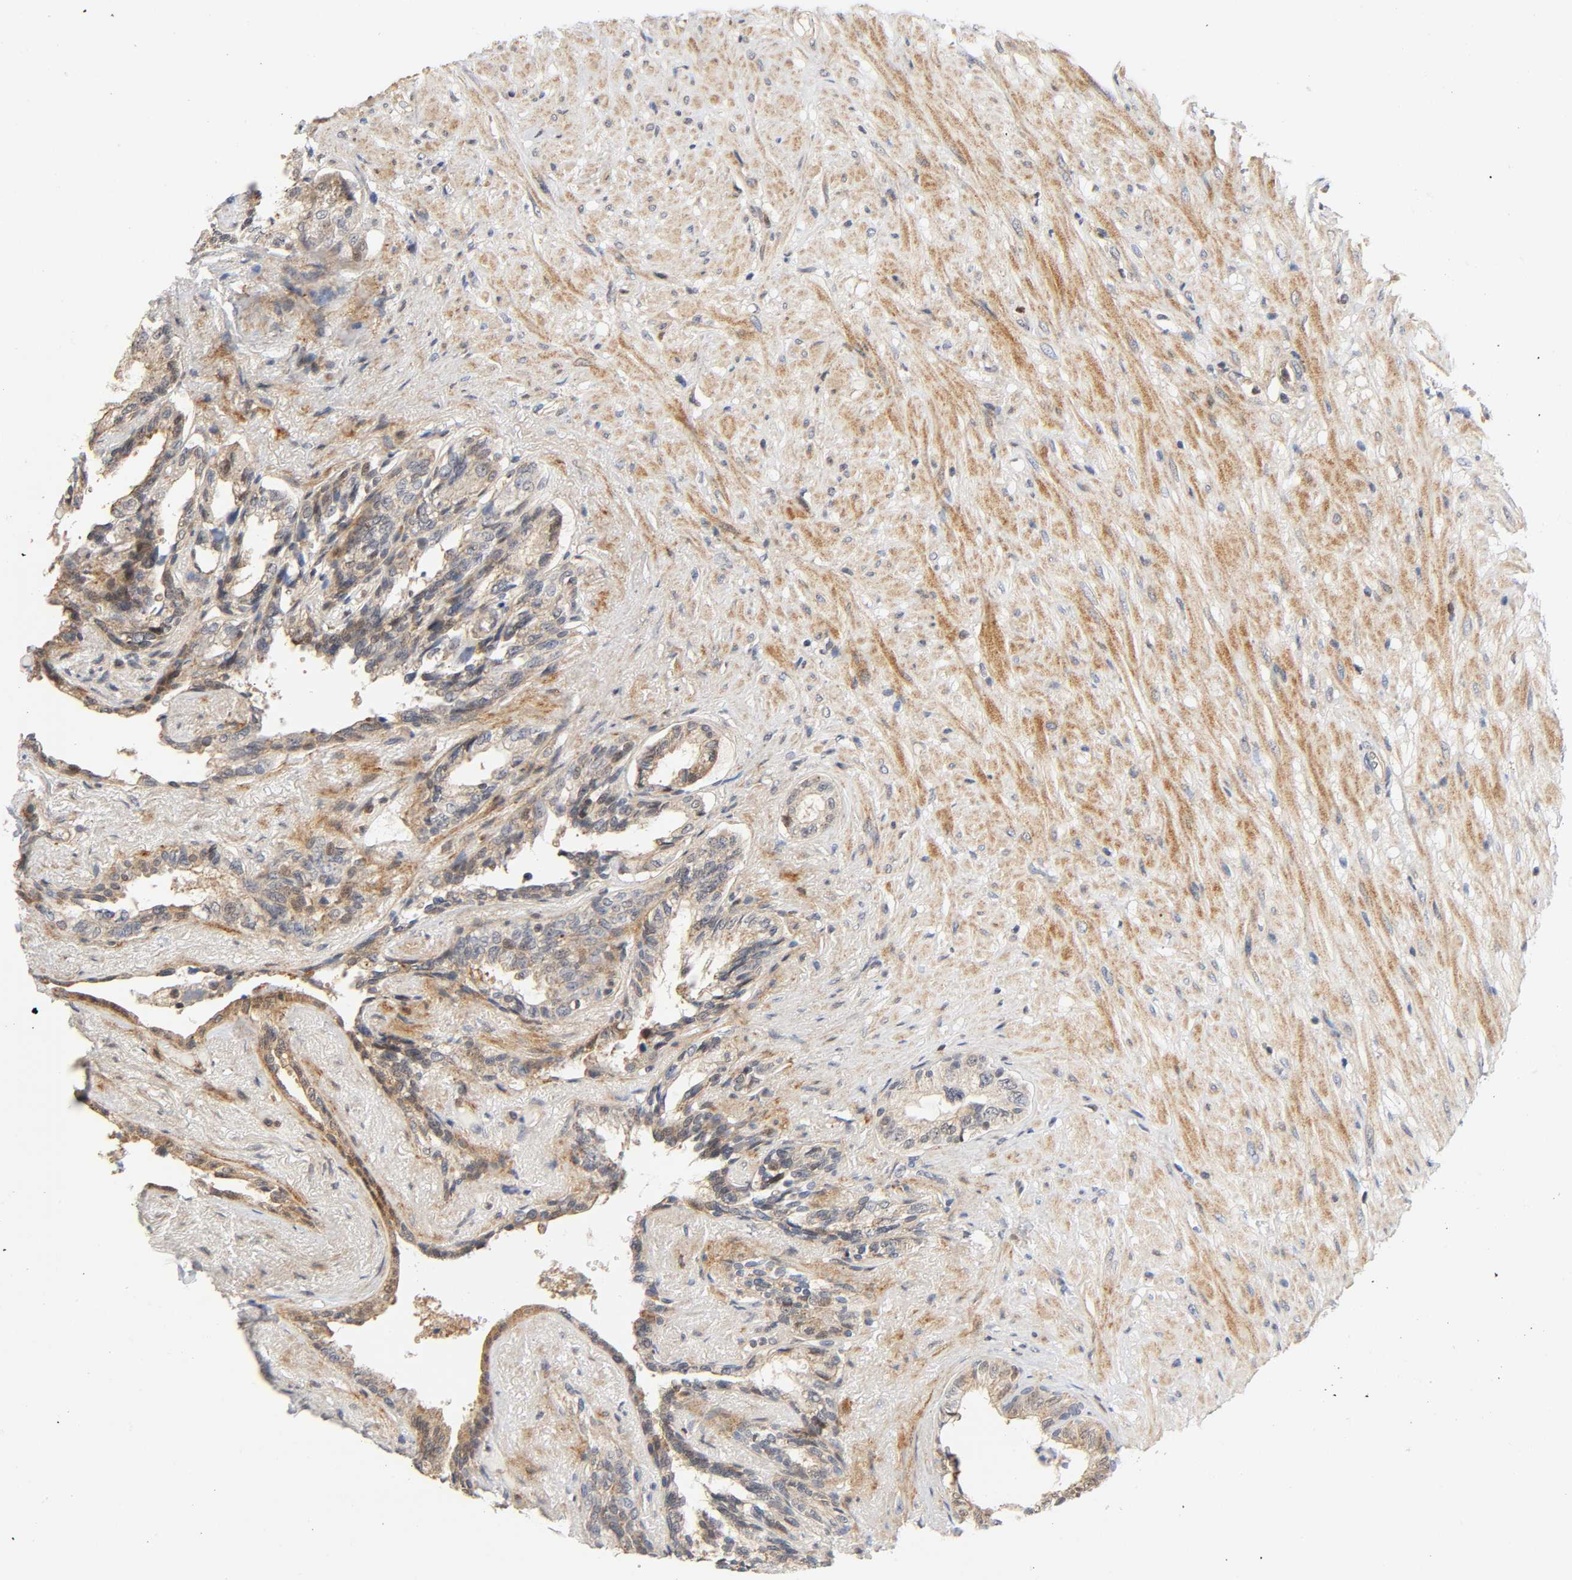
{"staining": {"intensity": "moderate", "quantity": "25%-75%", "location": "cytoplasmic/membranous"}, "tissue": "seminal vesicle", "cell_type": "Glandular cells", "image_type": "normal", "snomed": [{"axis": "morphology", "description": "Normal tissue, NOS"}, {"axis": "topography", "description": "Seminal veicle"}], "caption": "Immunohistochemical staining of unremarkable seminal vesicle demonstrates 25%-75% levels of moderate cytoplasmic/membranous protein positivity in about 25%-75% of glandular cells.", "gene": "CASP9", "patient": {"sex": "male", "age": 61}}